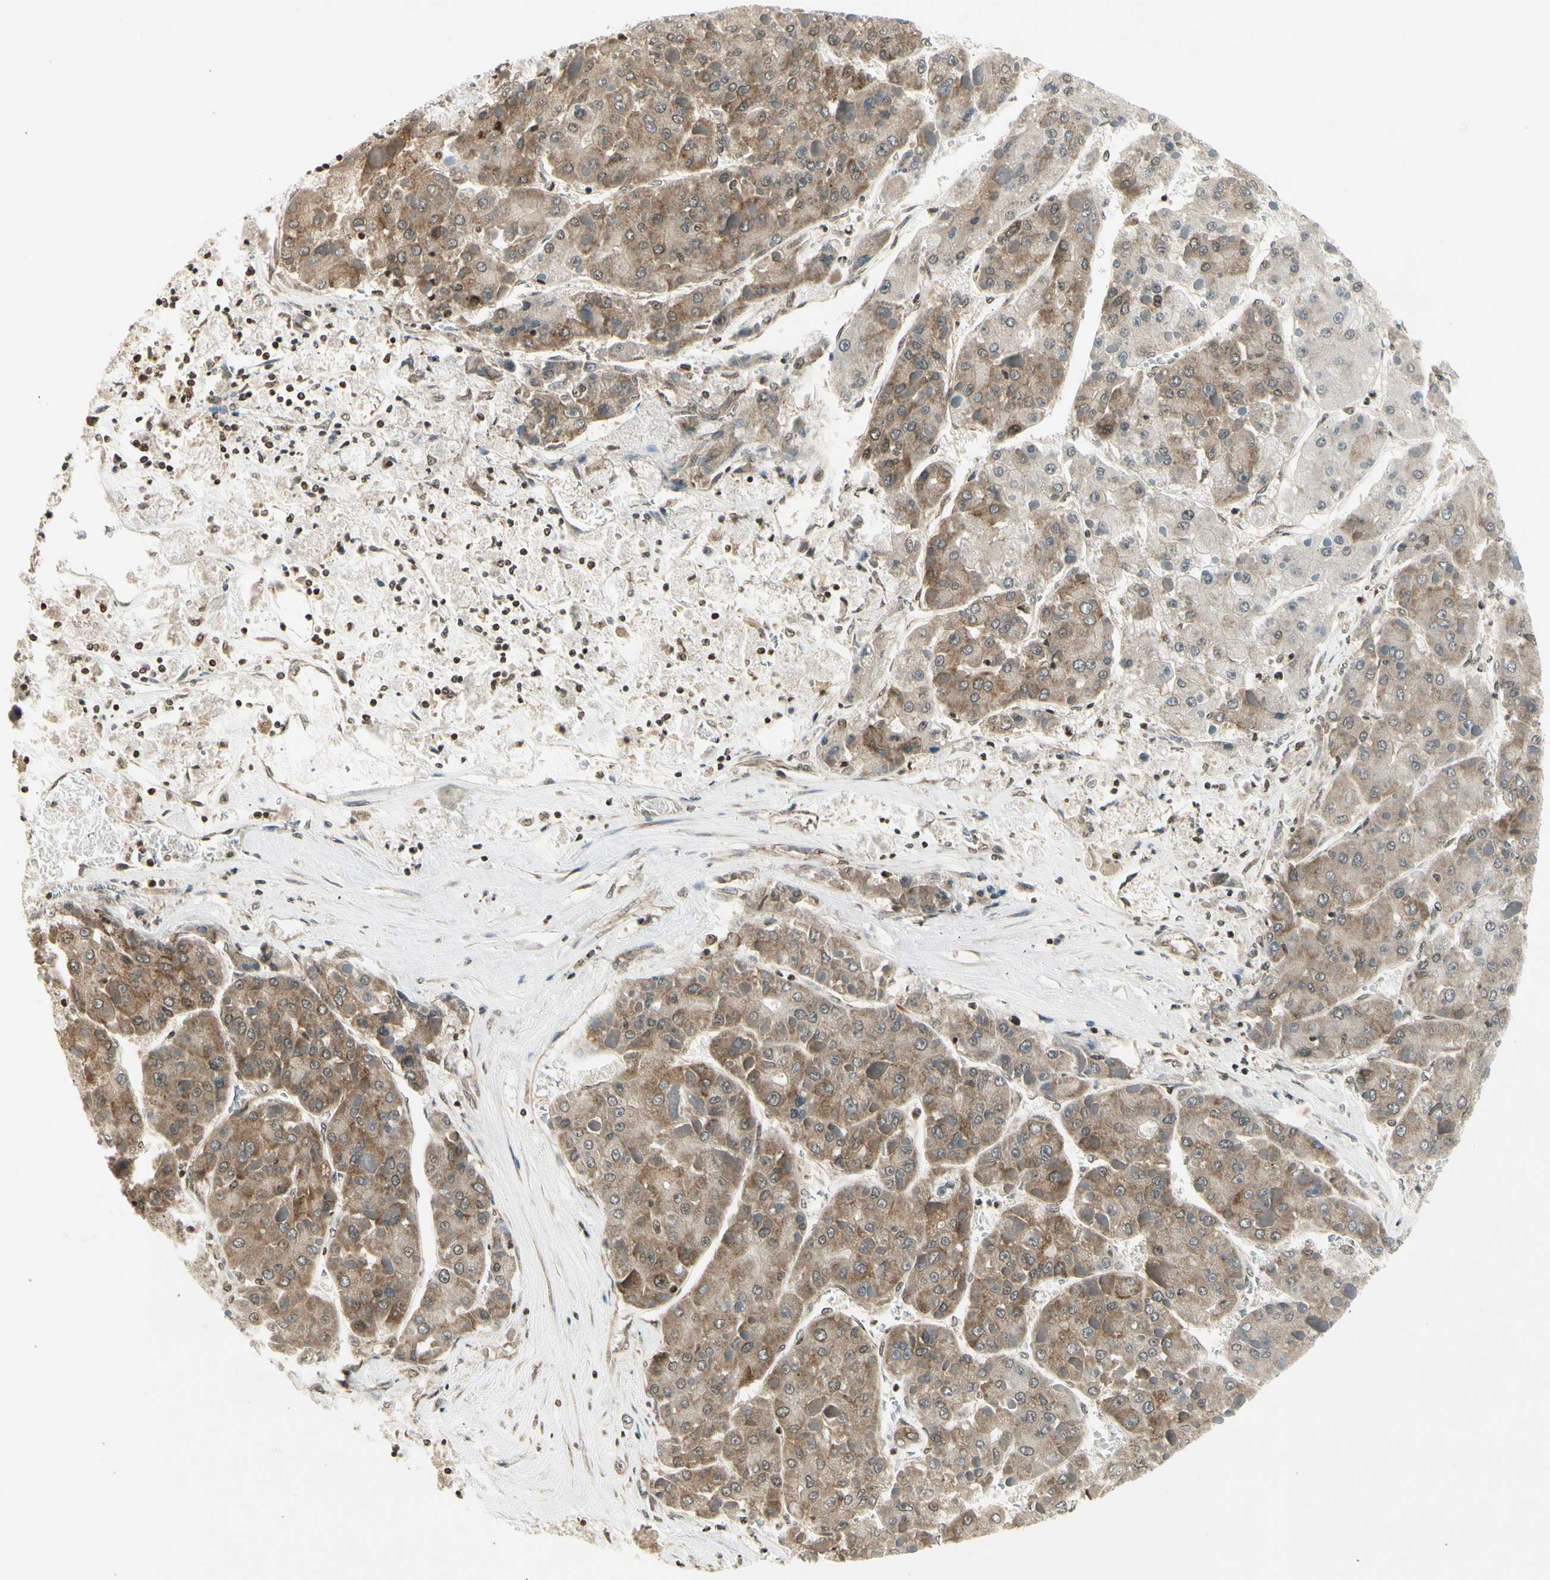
{"staining": {"intensity": "moderate", "quantity": ">75%", "location": "cytoplasmic/membranous"}, "tissue": "liver cancer", "cell_type": "Tumor cells", "image_type": "cancer", "snomed": [{"axis": "morphology", "description": "Carcinoma, Hepatocellular, NOS"}, {"axis": "topography", "description": "Liver"}], "caption": "A brown stain labels moderate cytoplasmic/membranous expression of a protein in hepatocellular carcinoma (liver) tumor cells.", "gene": "SMN2", "patient": {"sex": "female", "age": 73}}